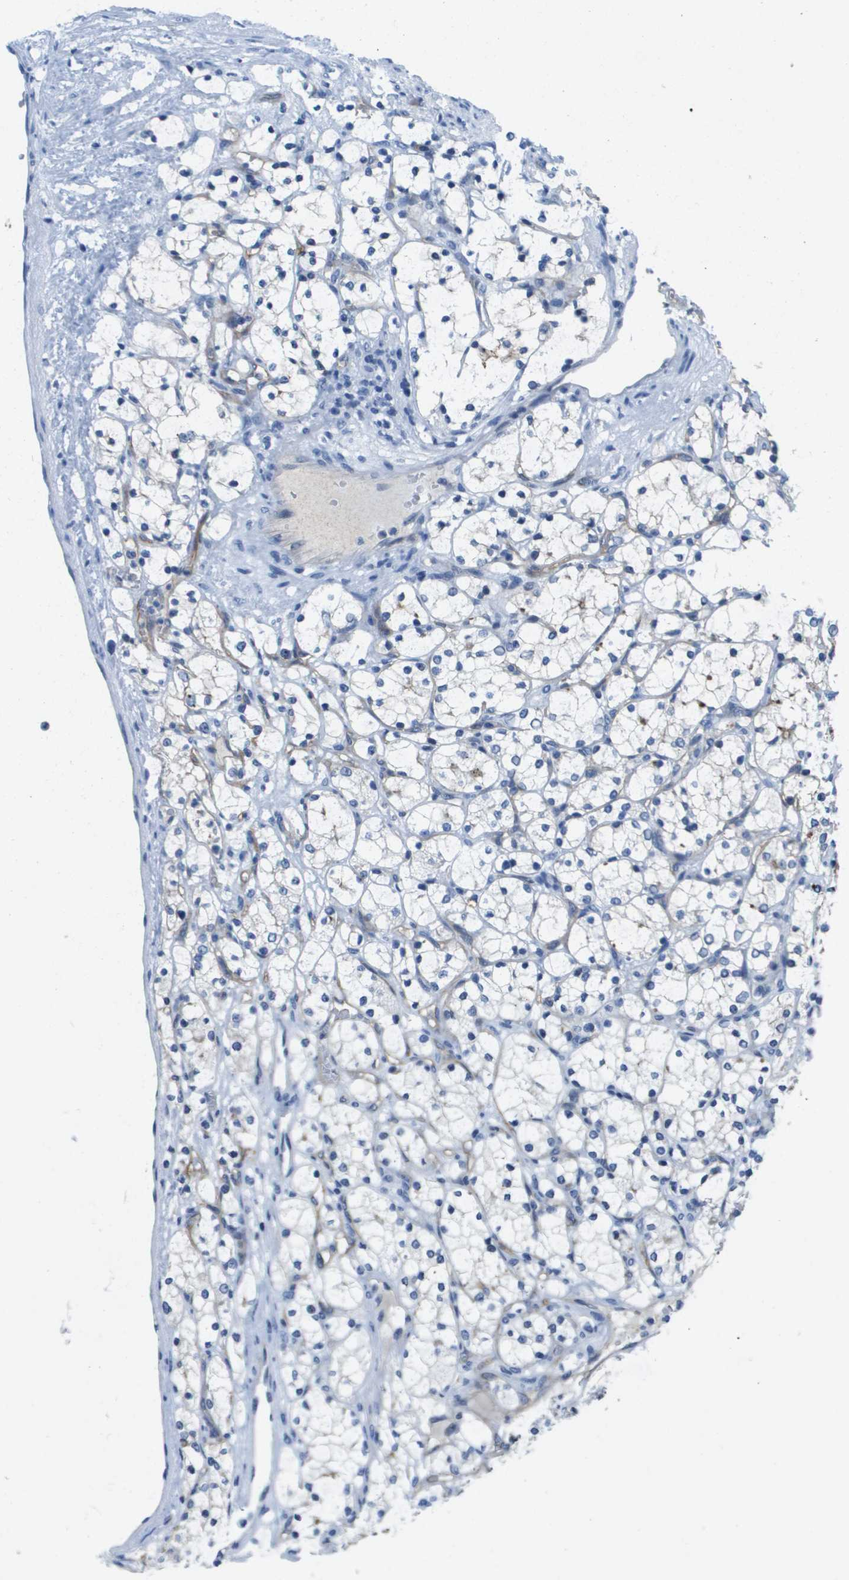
{"staining": {"intensity": "negative", "quantity": "none", "location": "none"}, "tissue": "renal cancer", "cell_type": "Tumor cells", "image_type": "cancer", "snomed": [{"axis": "morphology", "description": "Adenocarcinoma, NOS"}, {"axis": "topography", "description": "Kidney"}], "caption": "Adenocarcinoma (renal) stained for a protein using immunohistochemistry displays no expression tumor cells.", "gene": "ITGA6", "patient": {"sex": "female", "age": 69}}